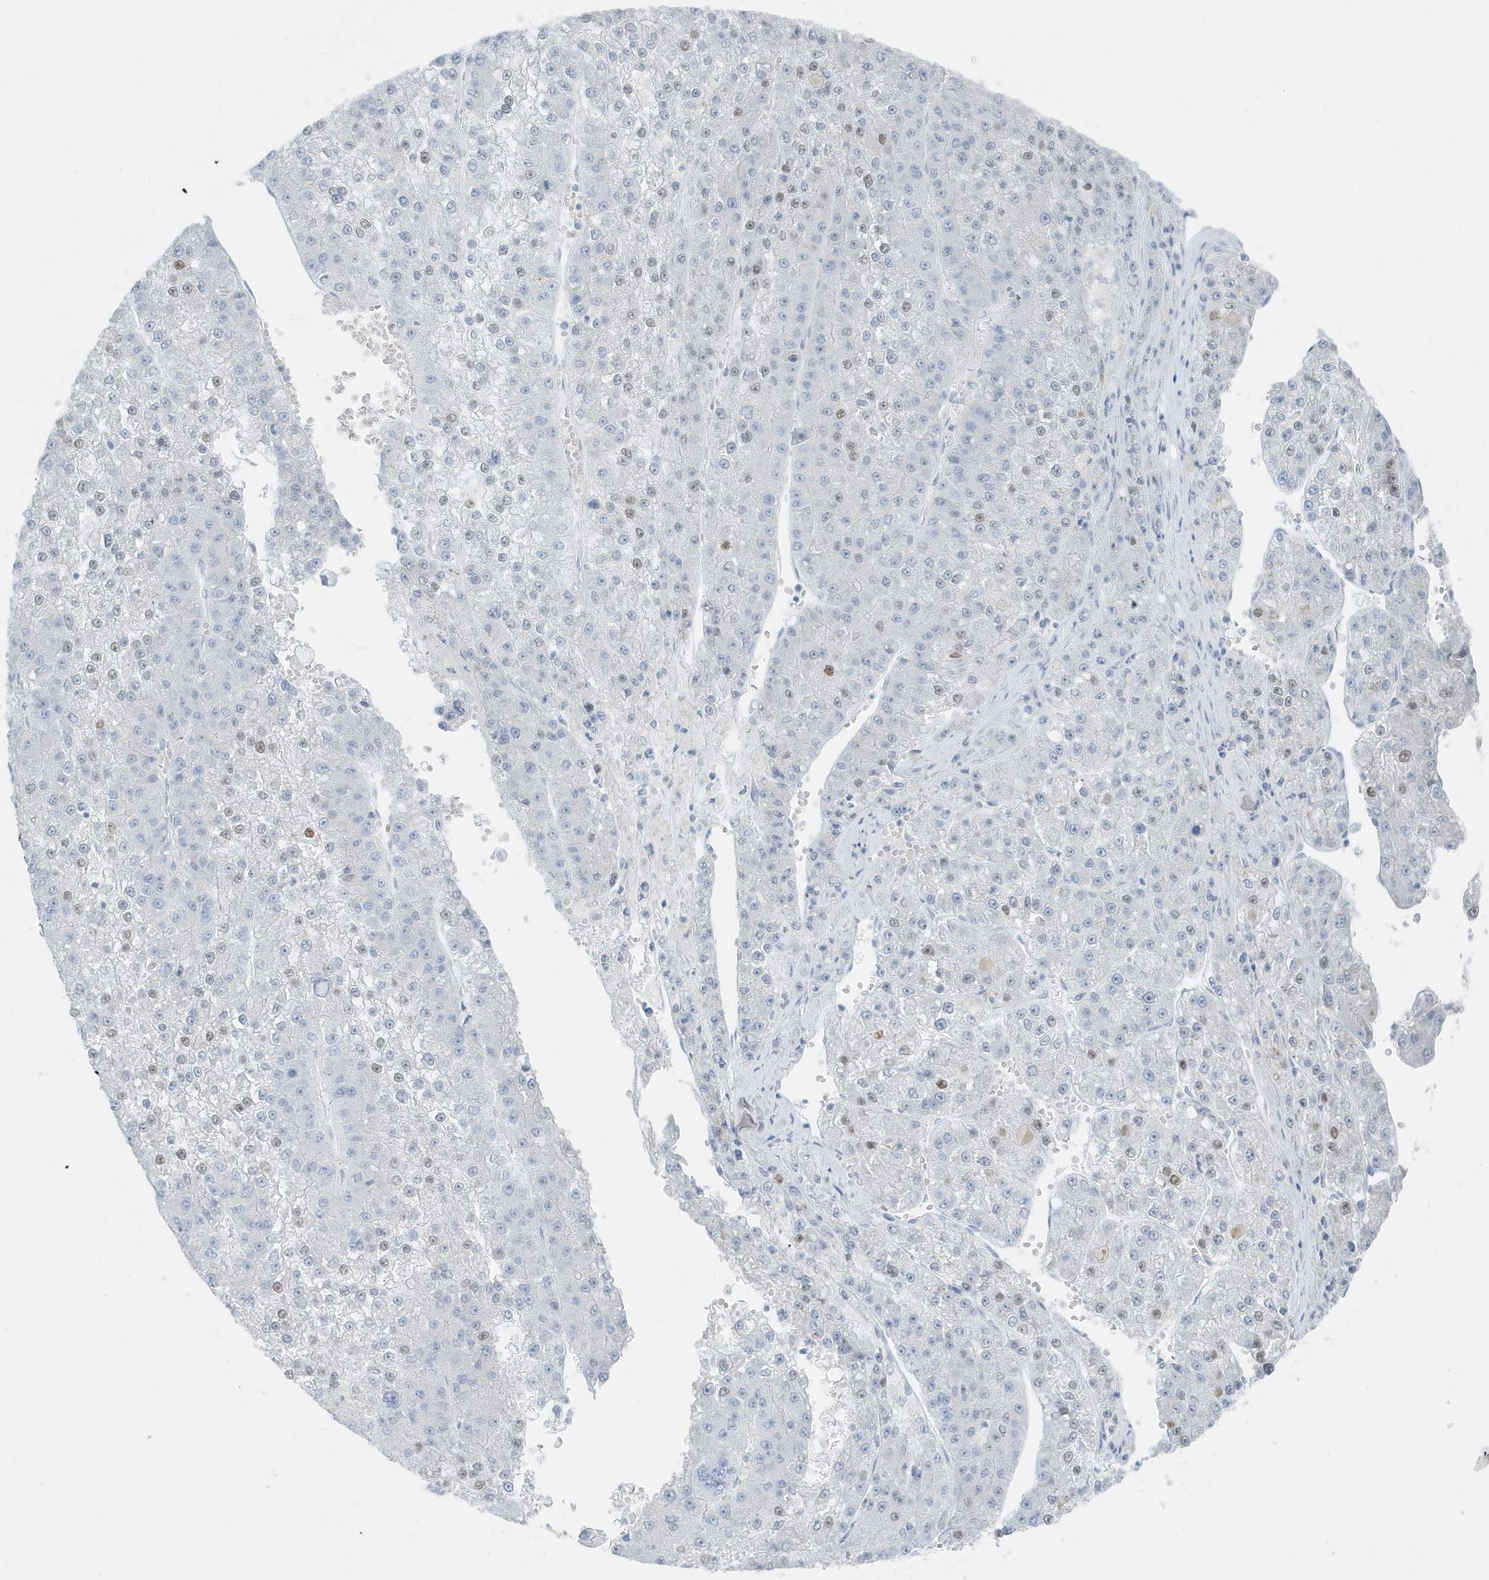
{"staining": {"intensity": "weak", "quantity": "<25%", "location": "nuclear"}, "tissue": "liver cancer", "cell_type": "Tumor cells", "image_type": "cancer", "snomed": [{"axis": "morphology", "description": "Carcinoma, Hepatocellular, NOS"}, {"axis": "topography", "description": "Liver"}], "caption": "Tumor cells show no significant protein expression in hepatocellular carcinoma (liver).", "gene": "ZFP64", "patient": {"sex": "female", "age": 73}}